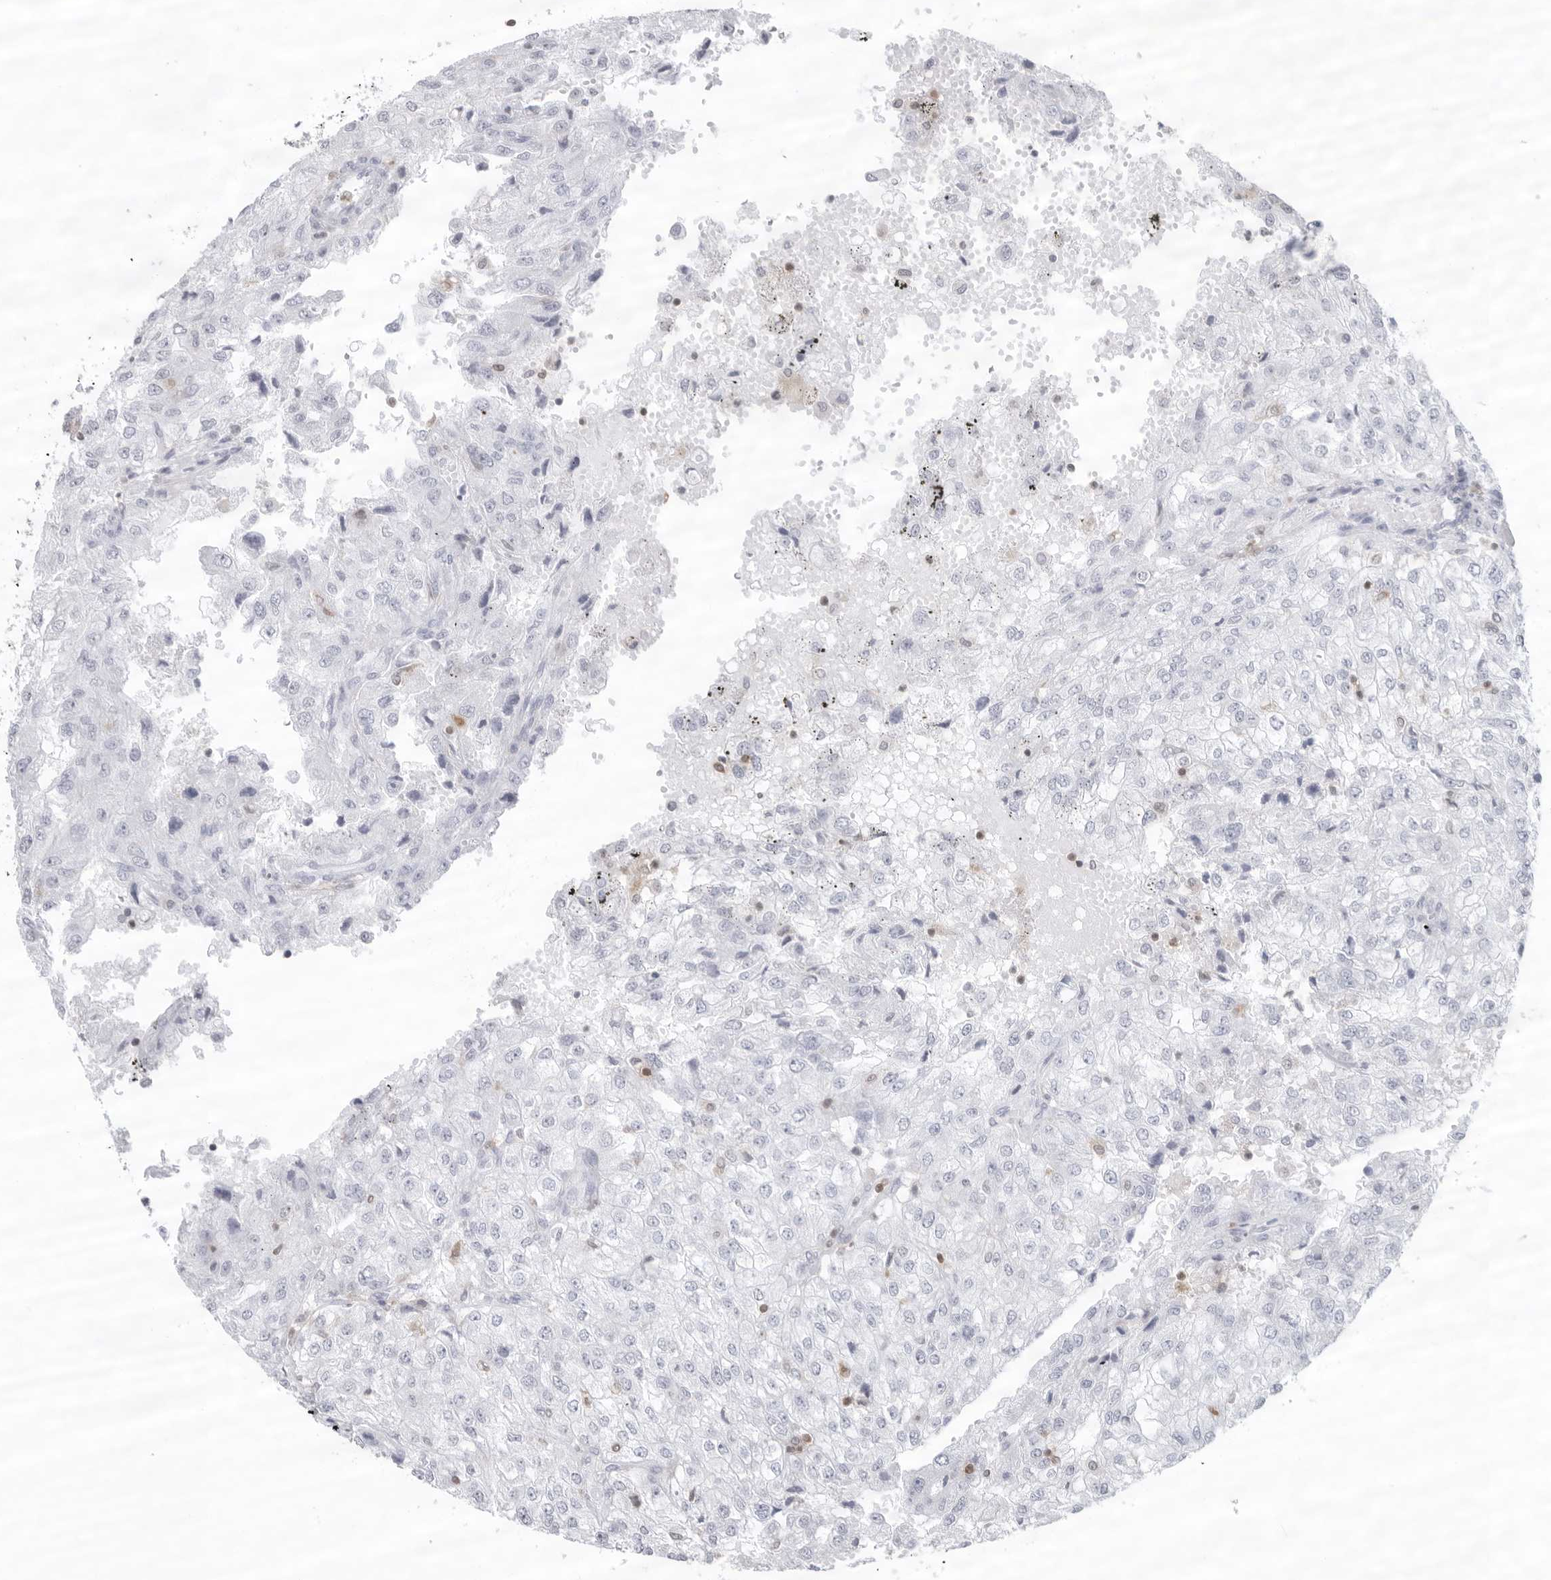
{"staining": {"intensity": "negative", "quantity": "none", "location": "none"}, "tissue": "renal cancer", "cell_type": "Tumor cells", "image_type": "cancer", "snomed": [{"axis": "morphology", "description": "Adenocarcinoma, NOS"}, {"axis": "topography", "description": "Kidney"}], "caption": "Human renal cancer stained for a protein using IHC exhibits no expression in tumor cells.", "gene": "FMNL1", "patient": {"sex": "female", "age": 54}}